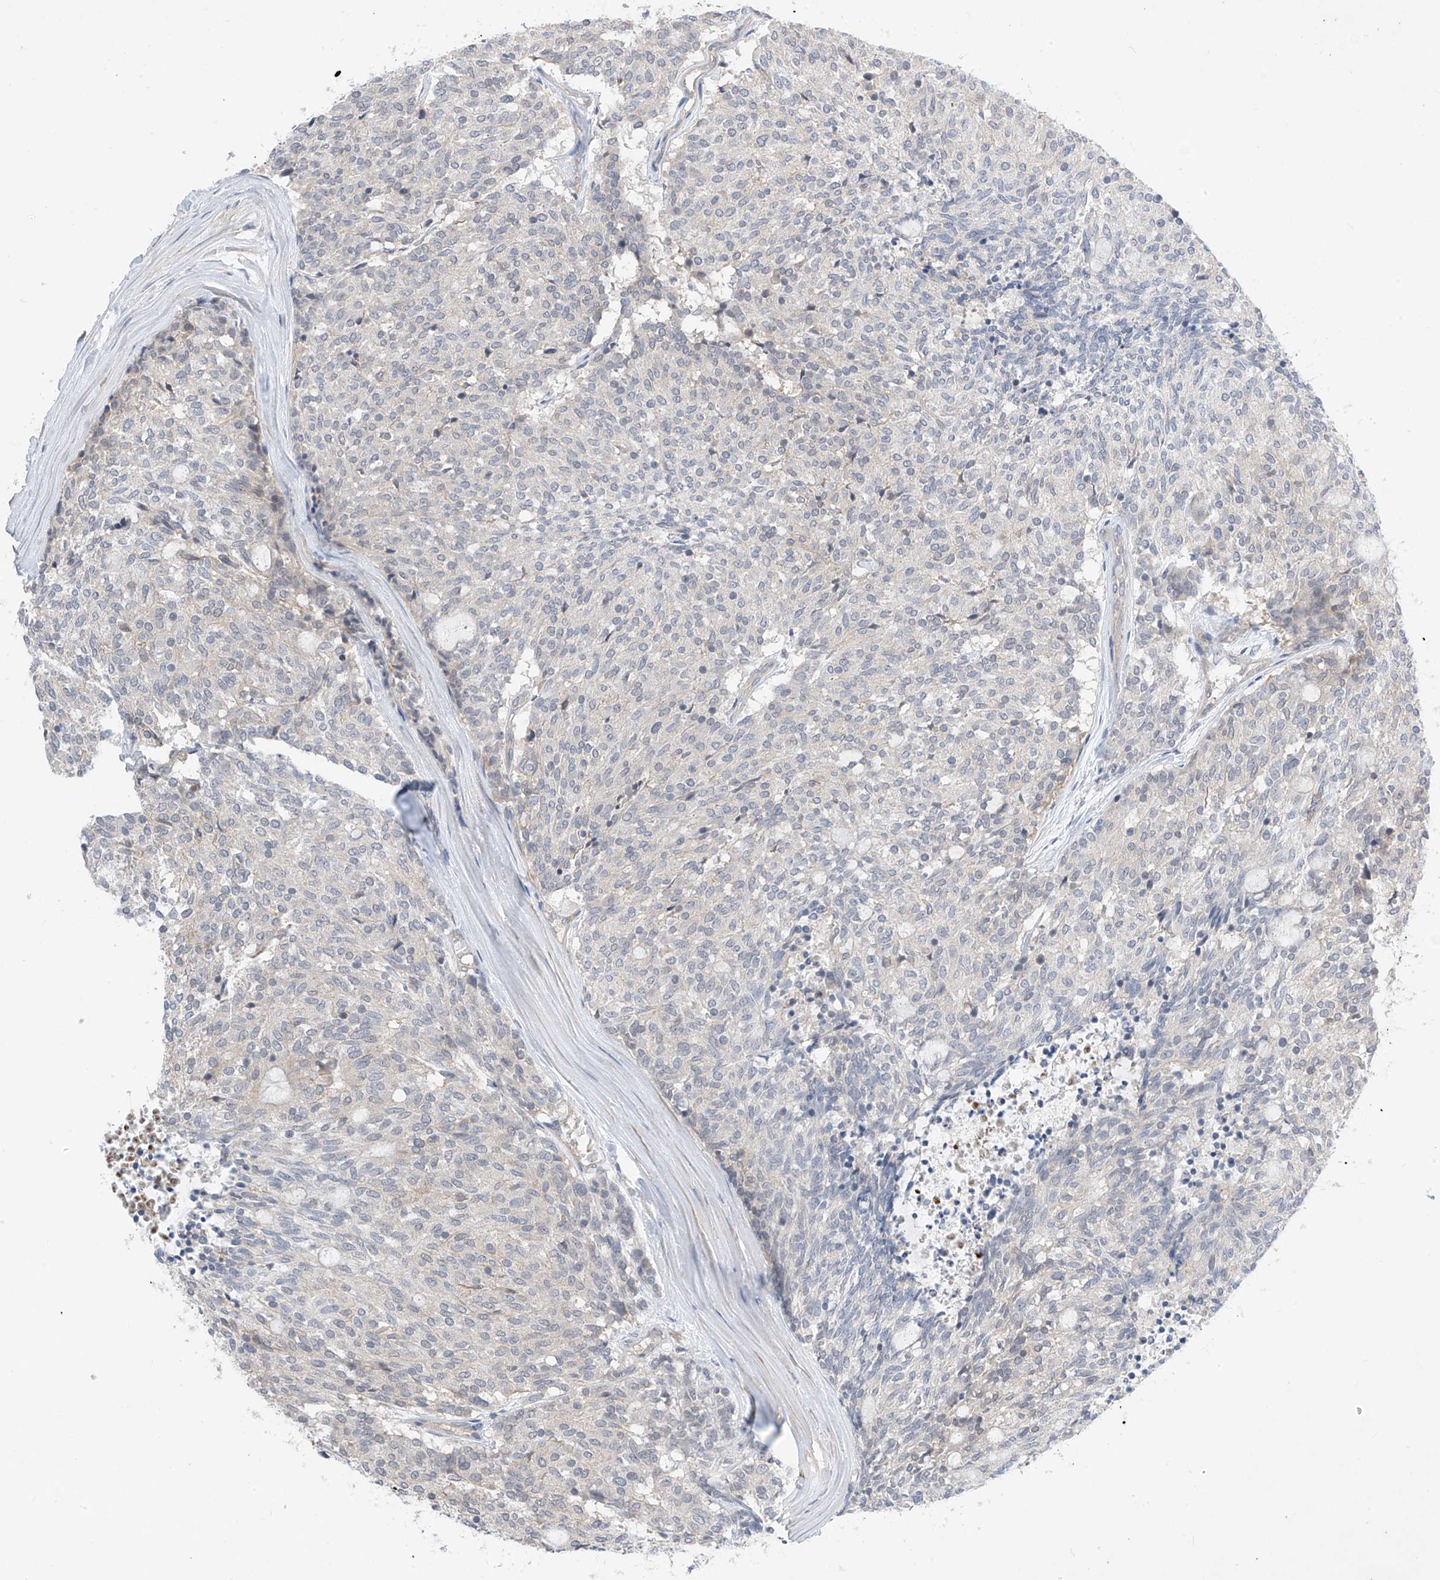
{"staining": {"intensity": "negative", "quantity": "none", "location": "none"}, "tissue": "carcinoid", "cell_type": "Tumor cells", "image_type": "cancer", "snomed": [{"axis": "morphology", "description": "Carcinoid, malignant, NOS"}, {"axis": "topography", "description": "Pancreas"}], "caption": "Tumor cells are negative for brown protein staining in carcinoid.", "gene": "ABLIM2", "patient": {"sex": "female", "age": 54}}